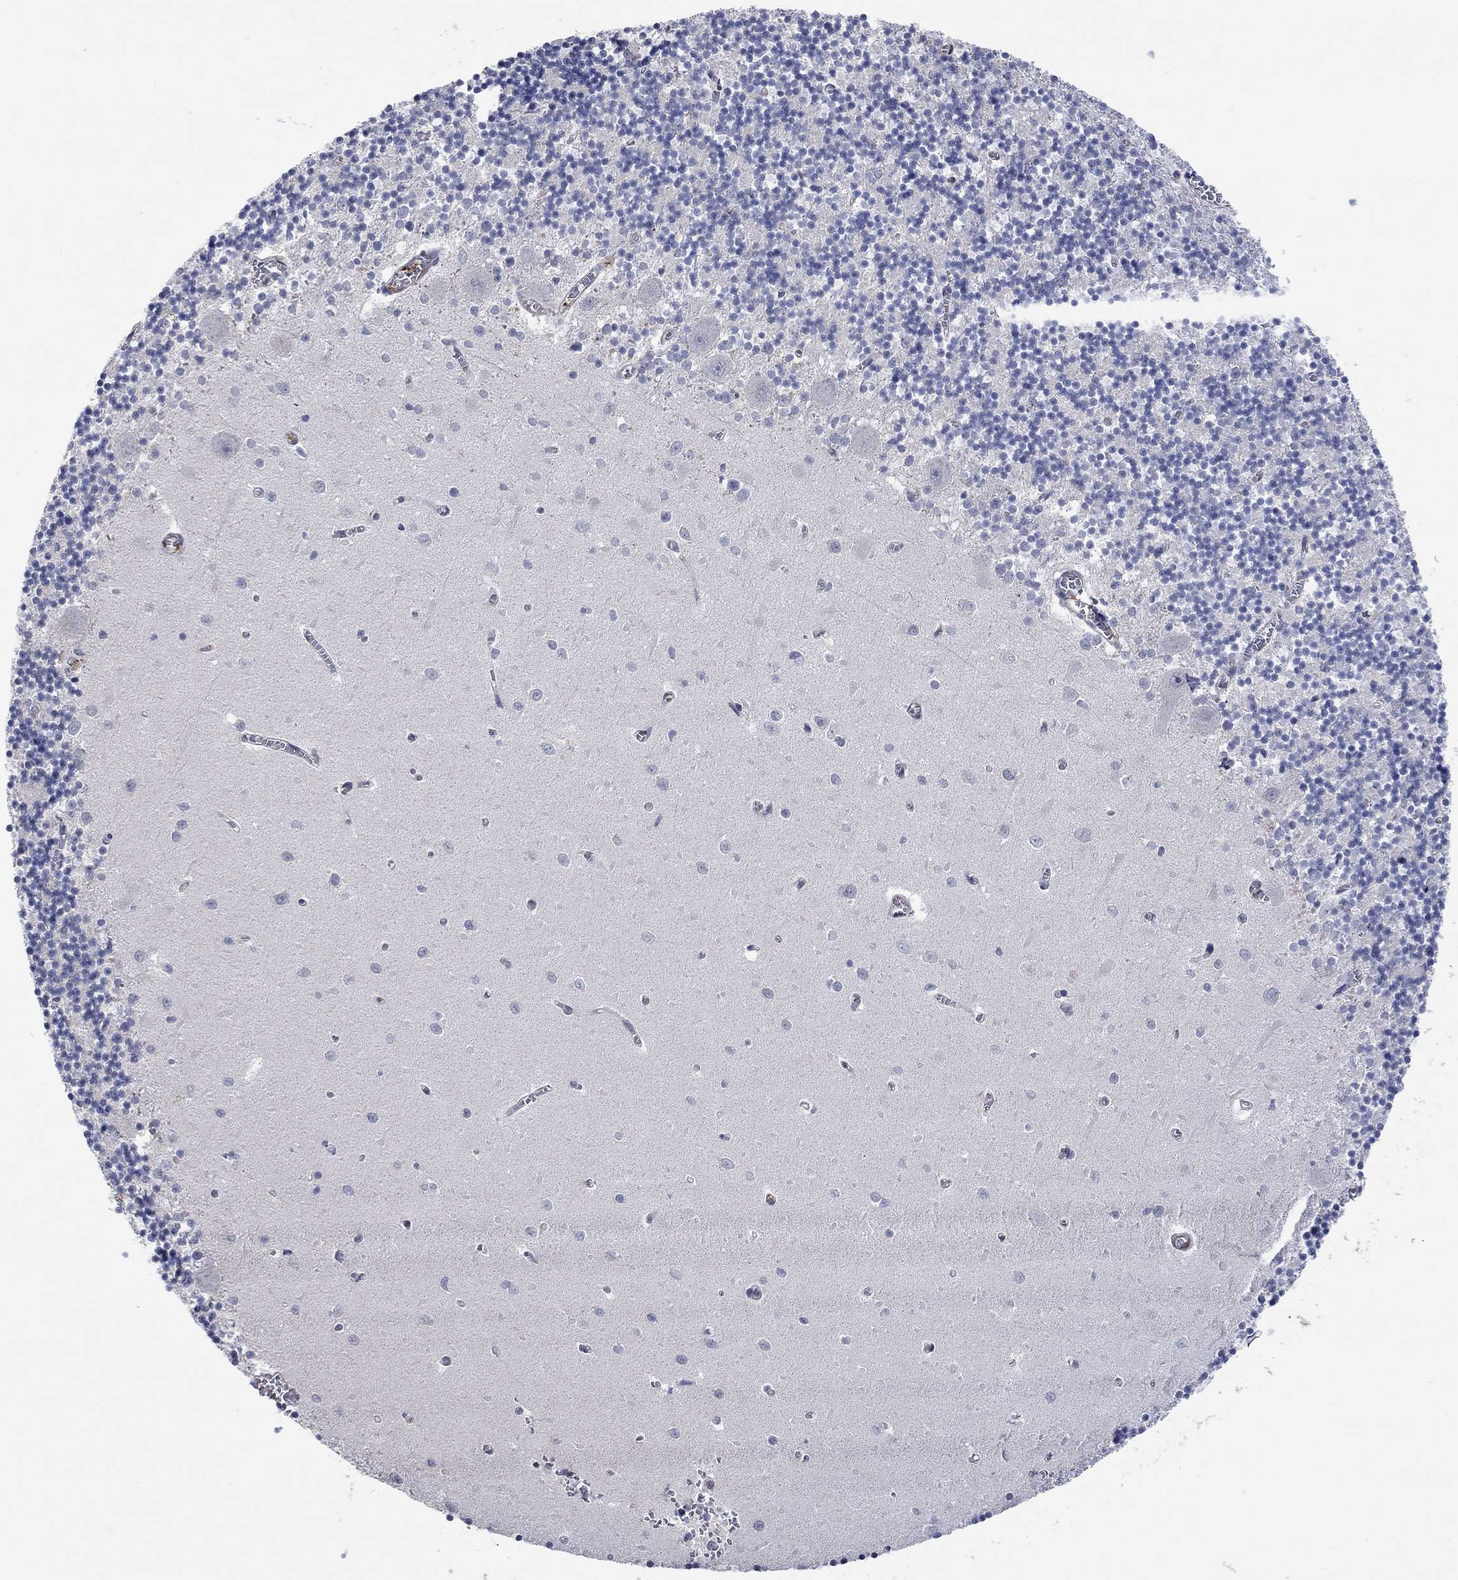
{"staining": {"intensity": "negative", "quantity": "none", "location": "none"}, "tissue": "cerebellum", "cell_type": "Cells in granular layer", "image_type": "normal", "snomed": [{"axis": "morphology", "description": "Normal tissue, NOS"}, {"axis": "topography", "description": "Cerebellum"}], "caption": "IHC of benign cerebellum exhibits no positivity in cells in granular layer.", "gene": "TGM2", "patient": {"sex": "female", "age": 64}}